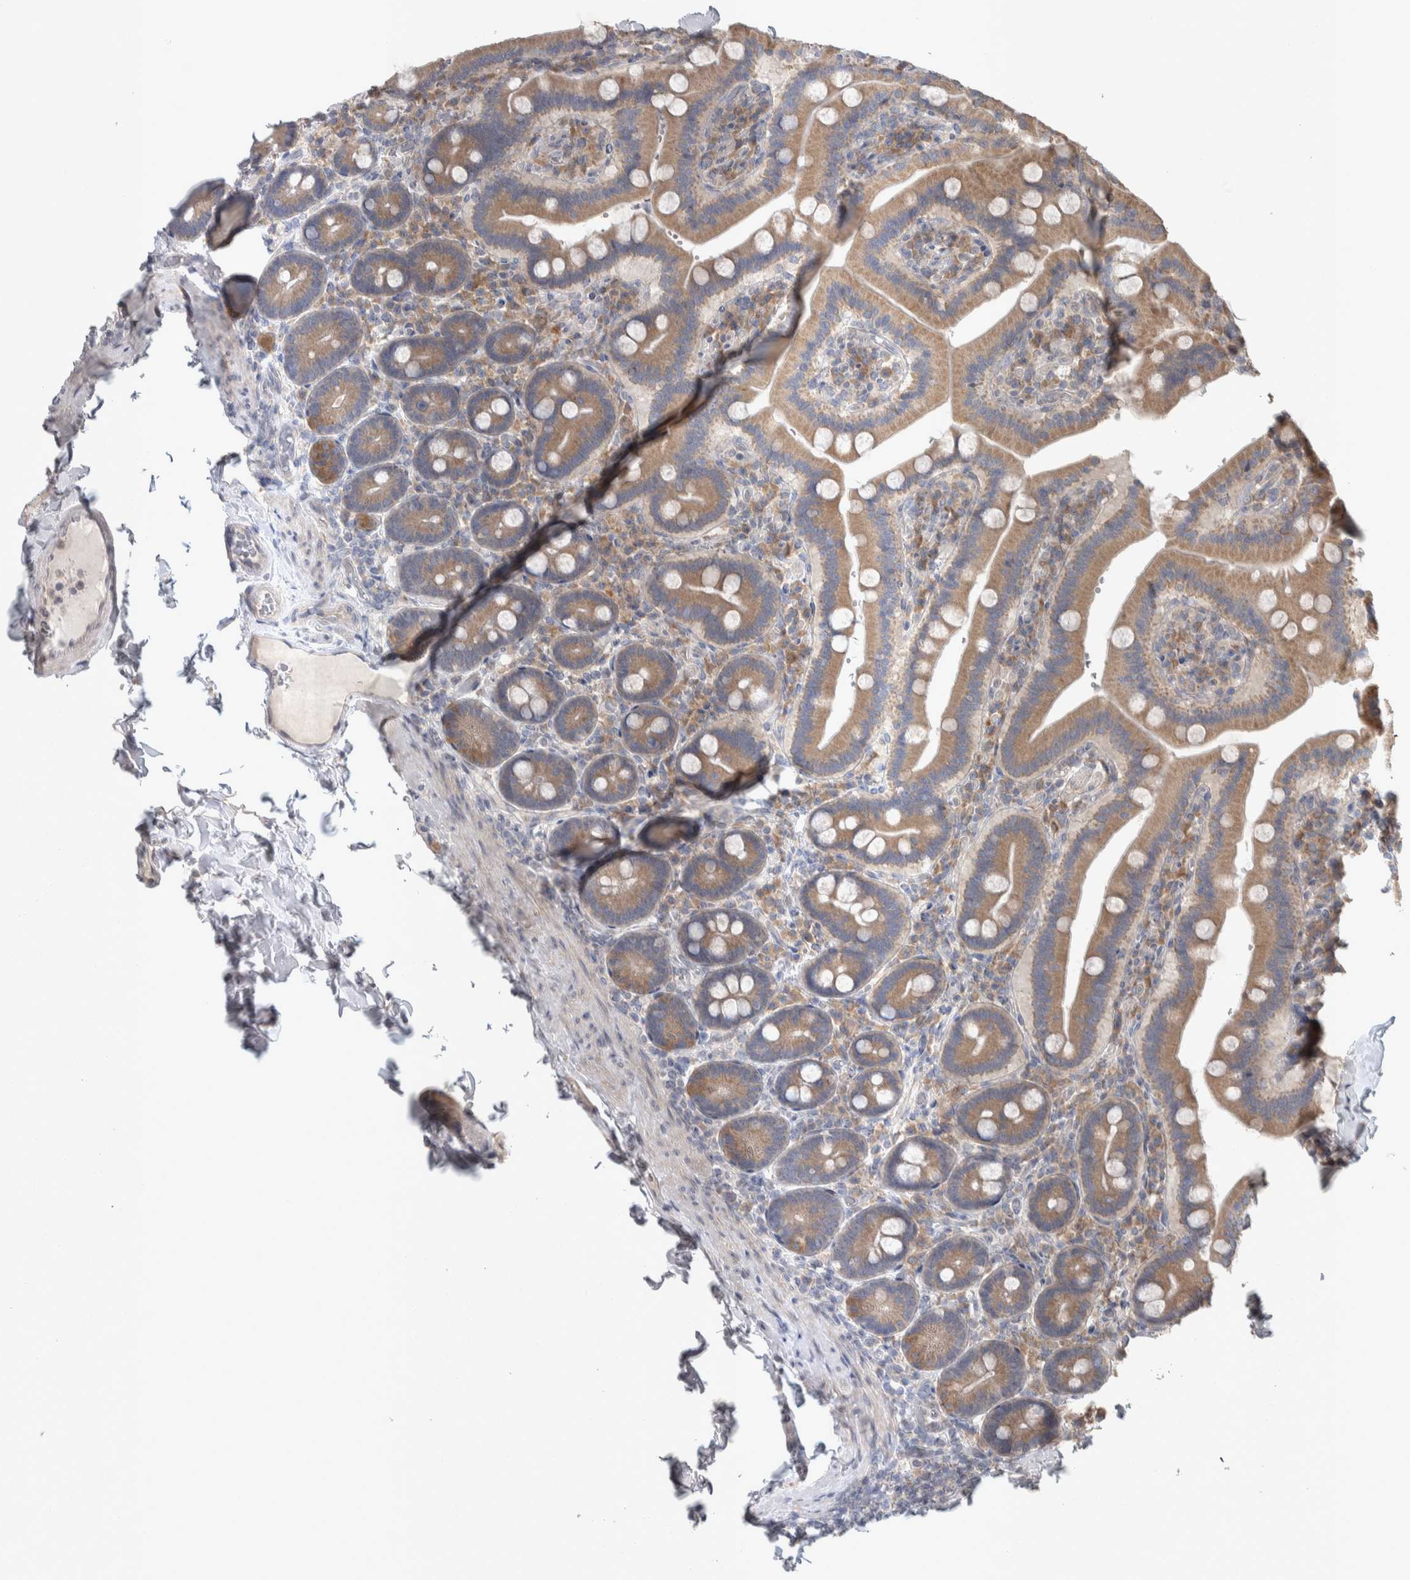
{"staining": {"intensity": "moderate", "quantity": ">75%", "location": "cytoplasmic/membranous"}, "tissue": "duodenum", "cell_type": "Glandular cells", "image_type": "normal", "snomed": [{"axis": "morphology", "description": "Normal tissue, NOS"}, {"axis": "topography", "description": "Duodenum"}], "caption": "A brown stain labels moderate cytoplasmic/membranous positivity of a protein in glandular cells of unremarkable human duodenum.", "gene": "SRP68", "patient": {"sex": "female", "age": 62}}